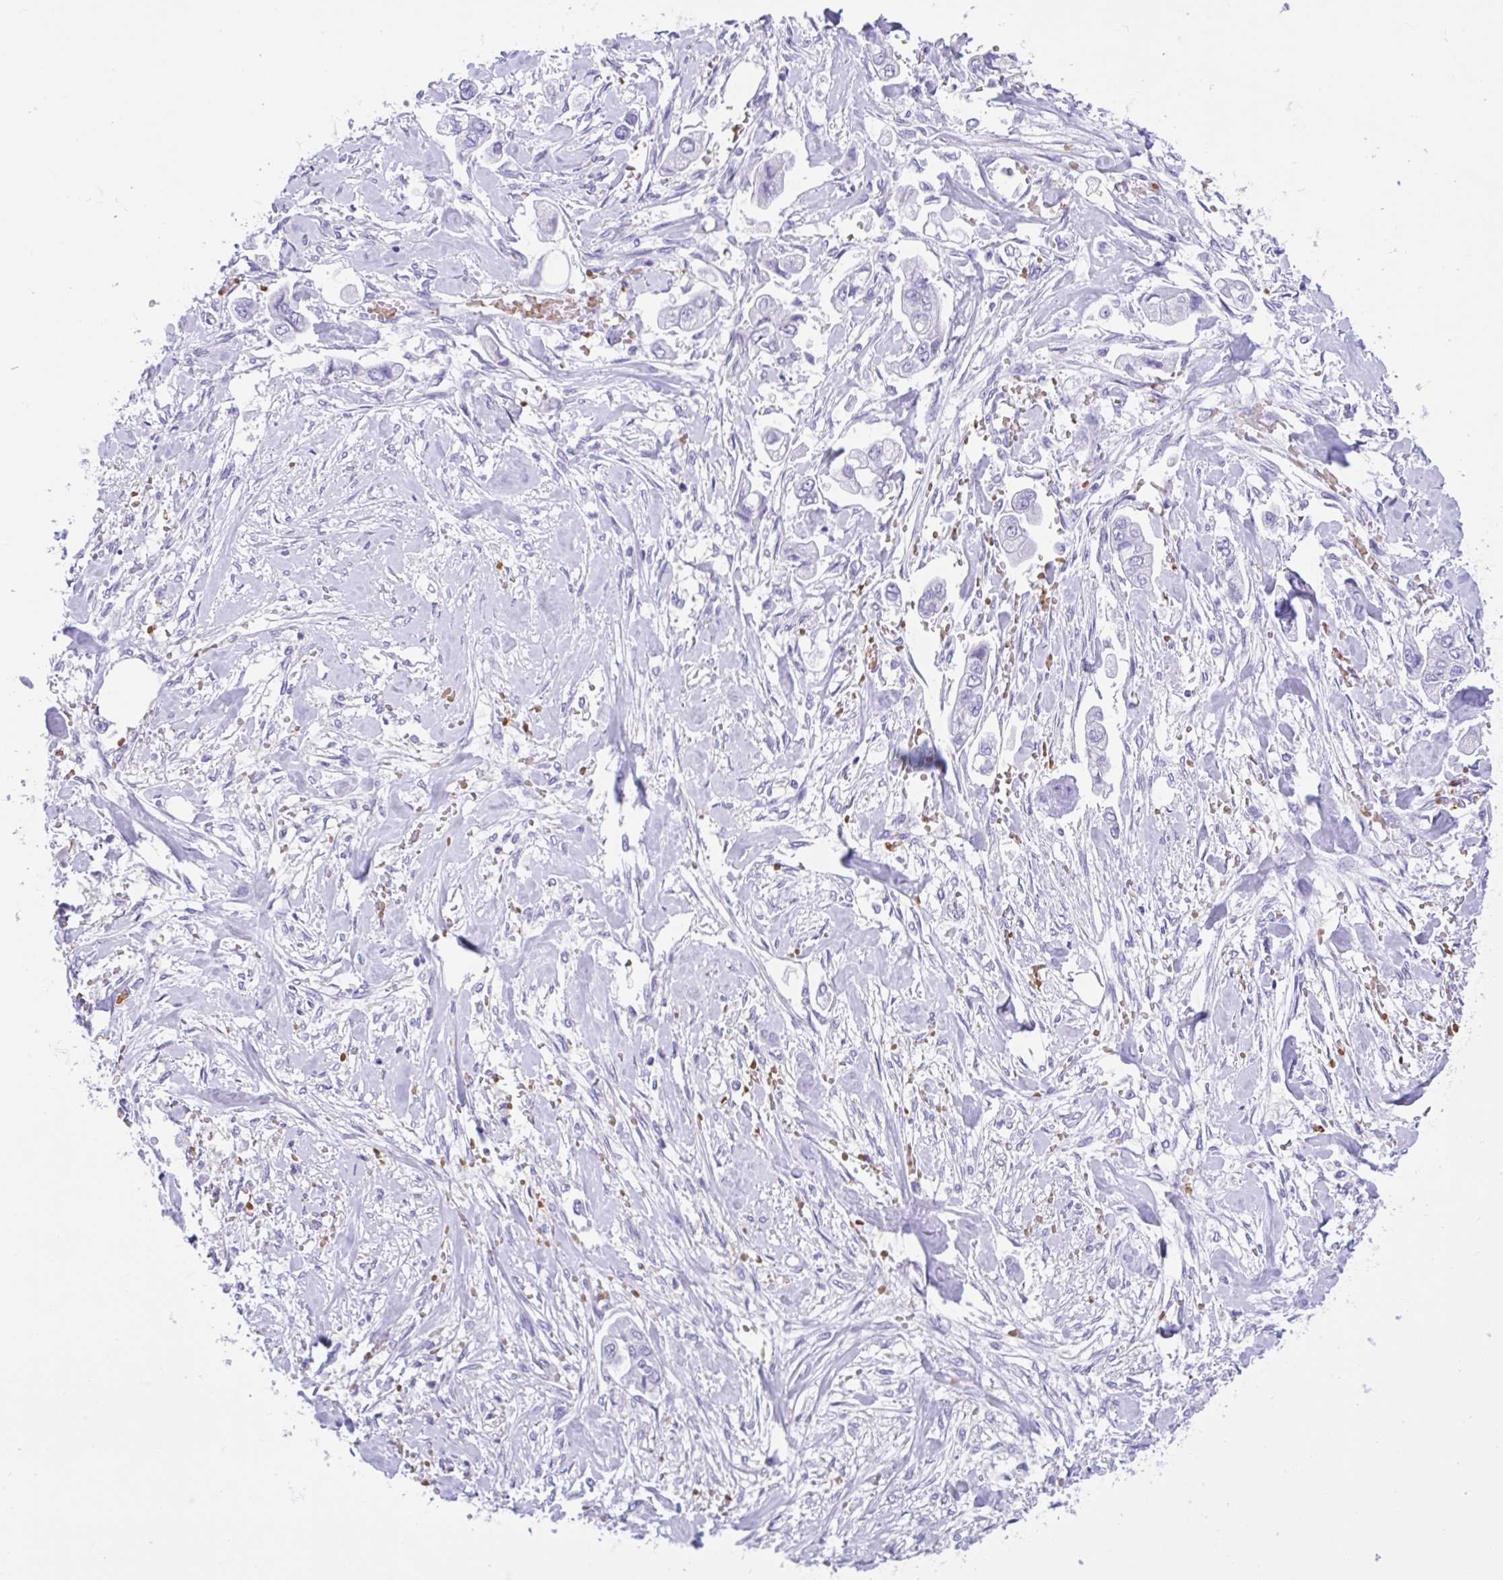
{"staining": {"intensity": "negative", "quantity": "none", "location": "none"}, "tissue": "stomach cancer", "cell_type": "Tumor cells", "image_type": "cancer", "snomed": [{"axis": "morphology", "description": "Adenocarcinoma, NOS"}, {"axis": "topography", "description": "Stomach"}], "caption": "Photomicrograph shows no significant protein staining in tumor cells of stomach cancer. The staining is performed using DAB (3,3'-diaminobenzidine) brown chromogen with nuclei counter-stained in using hematoxylin.", "gene": "TMEM79", "patient": {"sex": "male", "age": 62}}